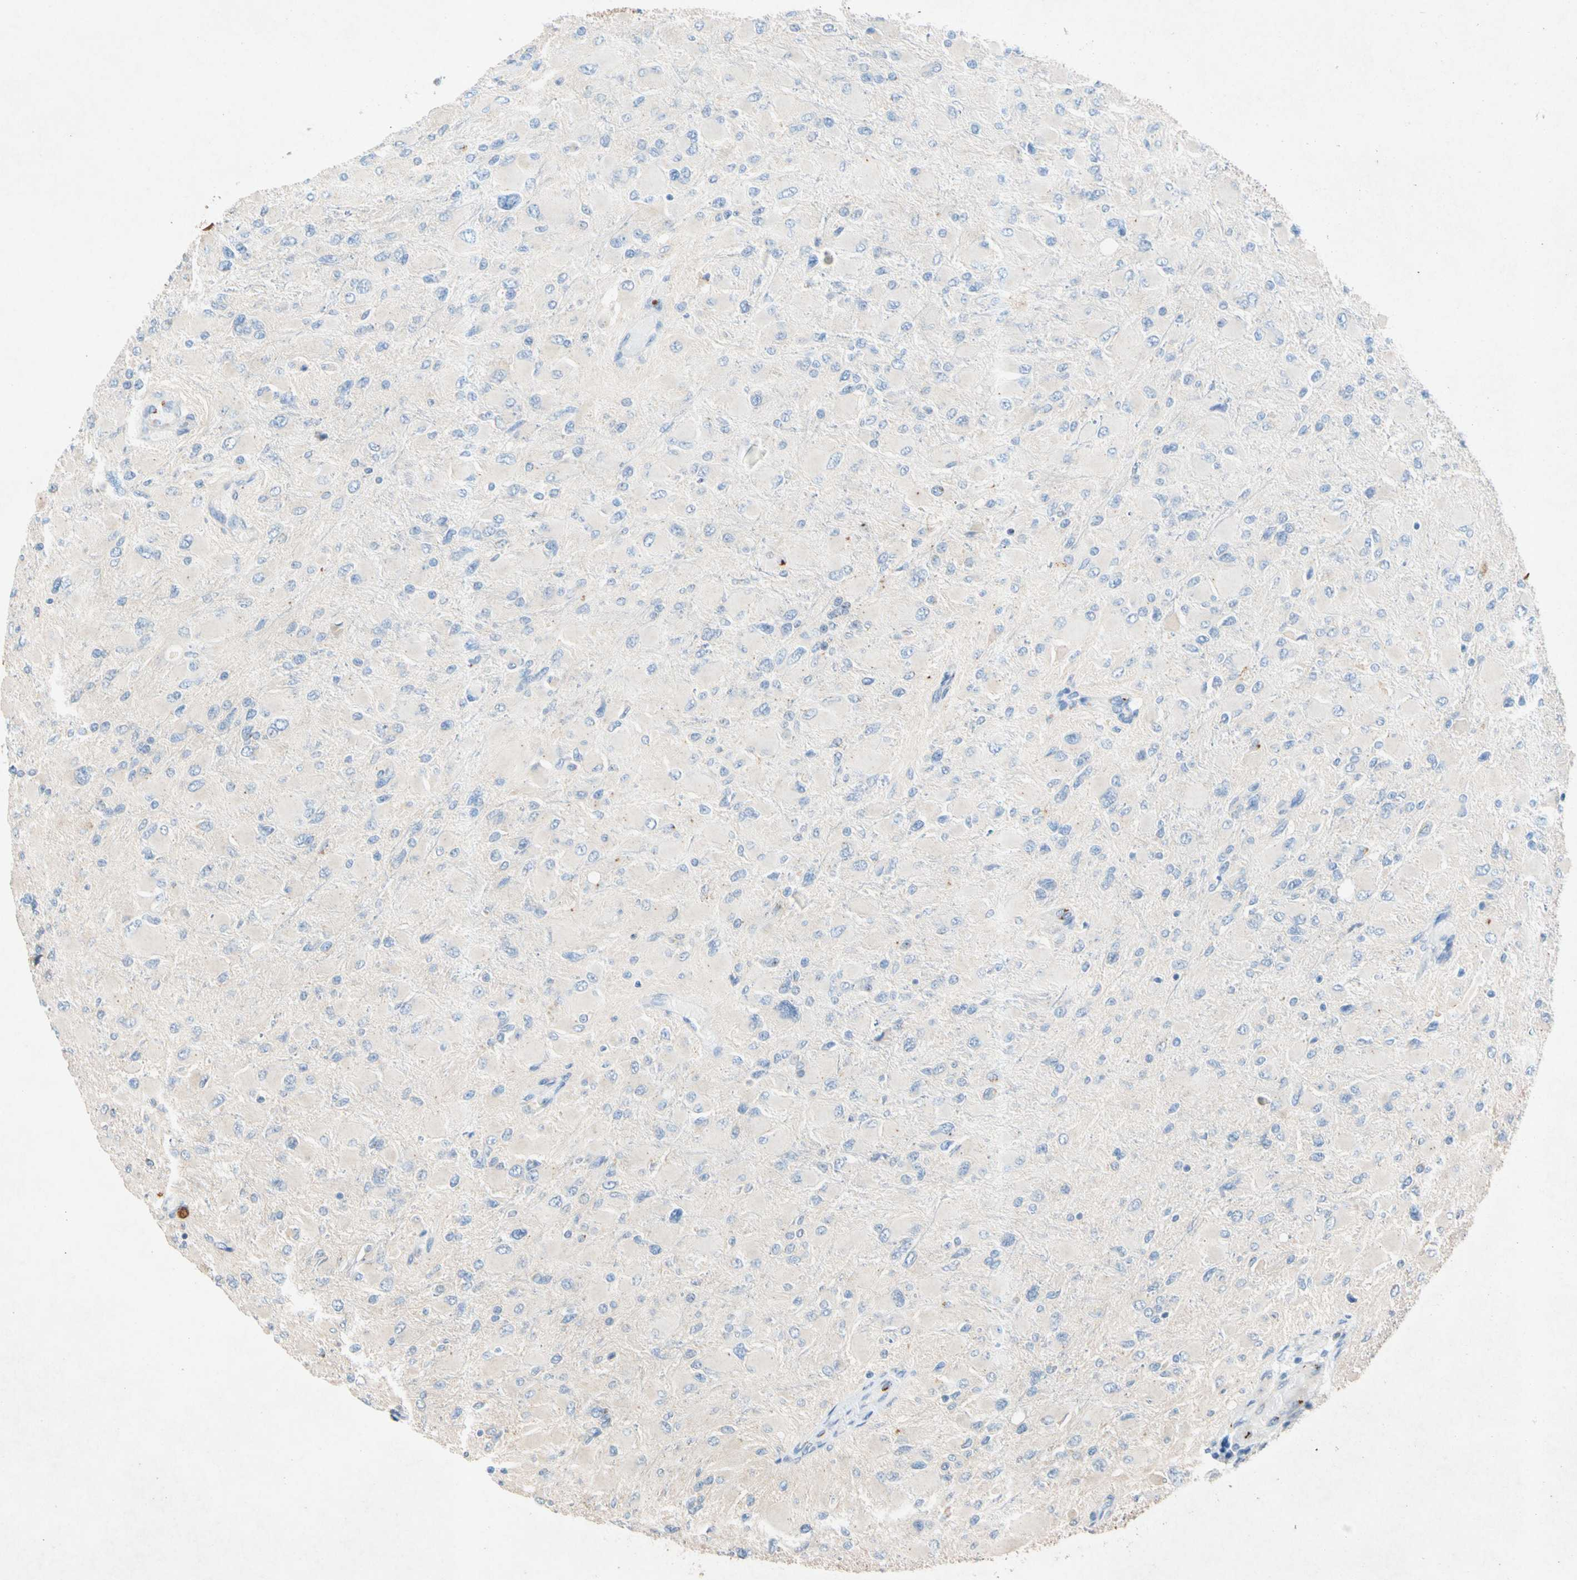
{"staining": {"intensity": "negative", "quantity": "none", "location": "none"}, "tissue": "glioma", "cell_type": "Tumor cells", "image_type": "cancer", "snomed": [{"axis": "morphology", "description": "Glioma, malignant, High grade"}, {"axis": "topography", "description": "Cerebral cortex"}], "caption": "The immunohistochemistry micrograph has no significant expression in tumor cells of malignant glioma (high-grade) tissue. (DAB immunohistochemistry with hematoxylin counter stain).", "gene": "GASK1B", "patient": {"sex": "female", "age": 36}}